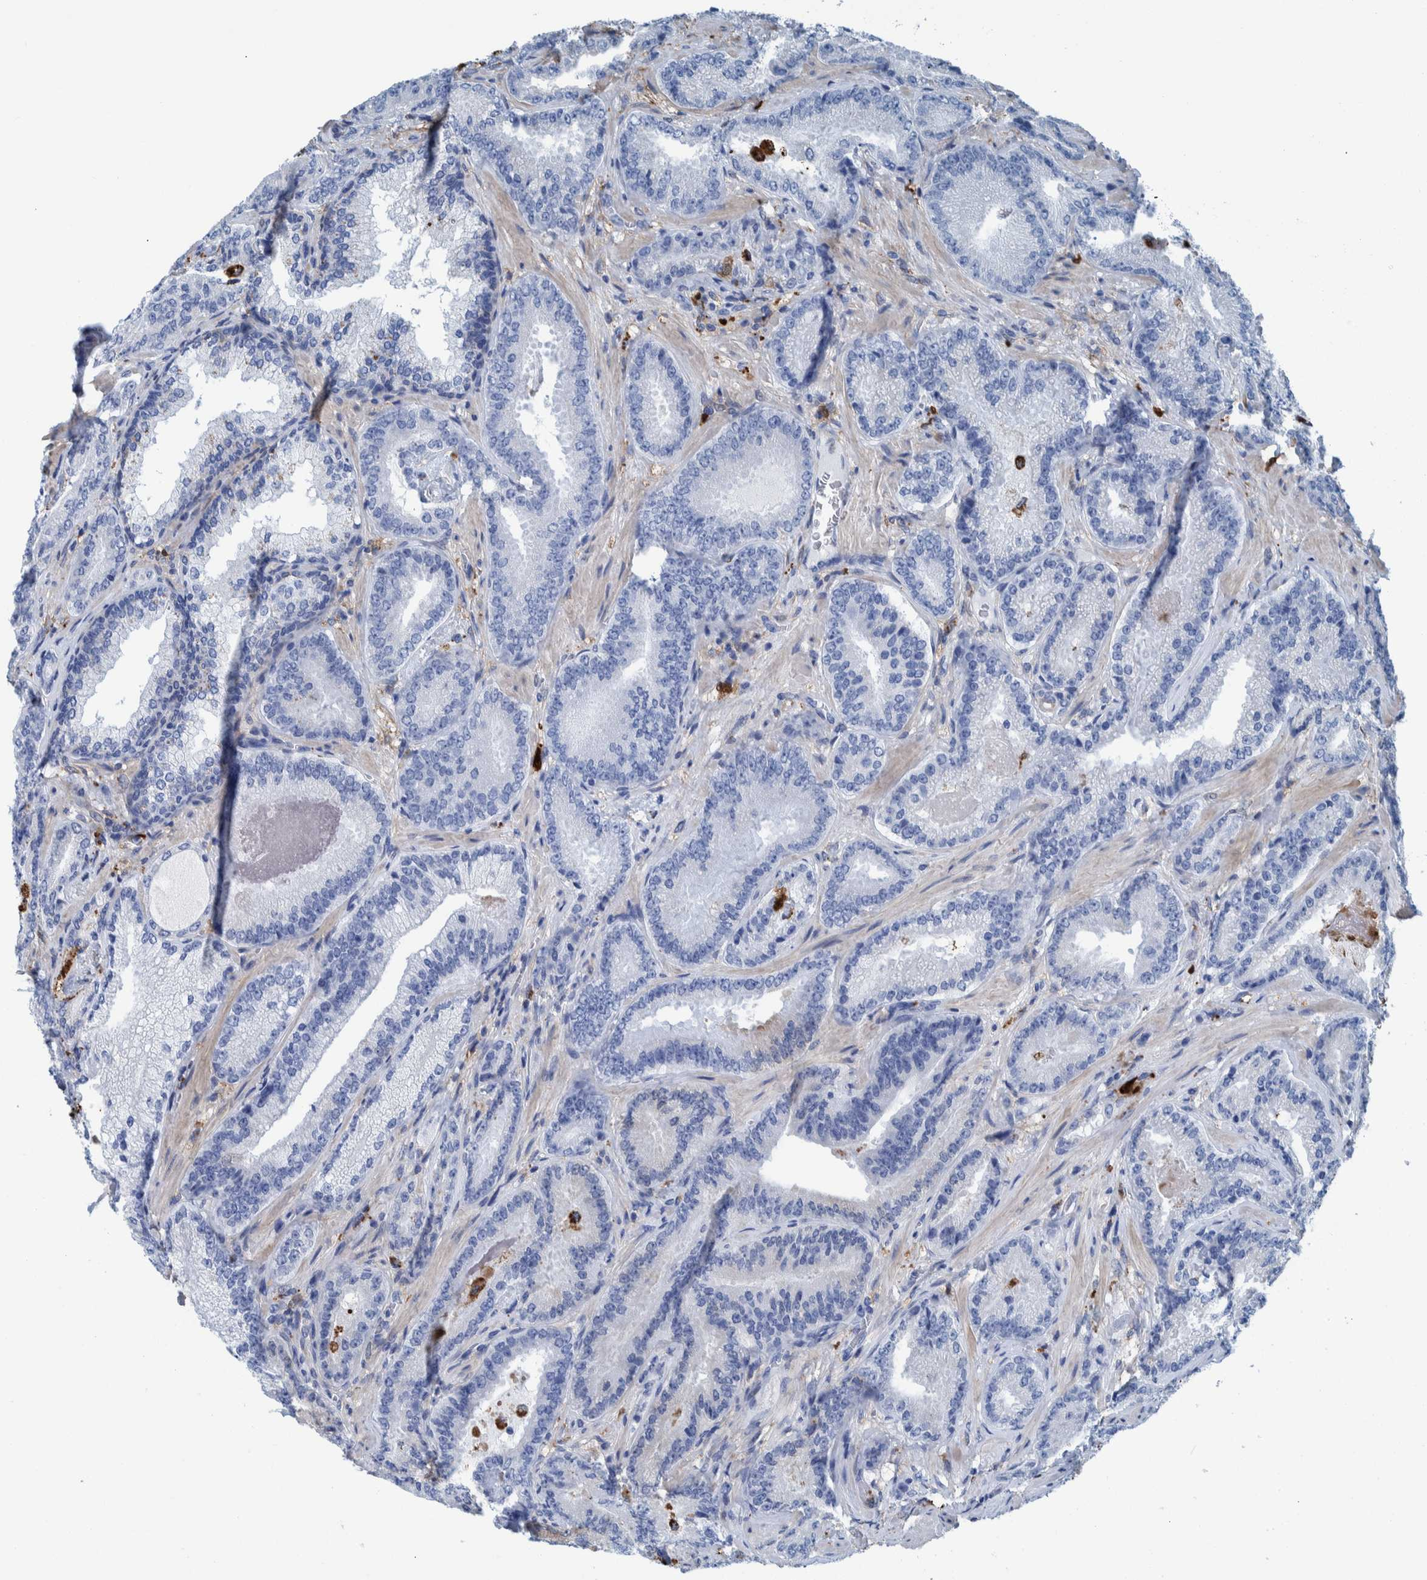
{"staining": {"intensity": "strong", "quantity": "<25%", "location": "cytoplasmic/membranous"}, "tissue": "prostate cancer", "cell_type": "Tumor cells", "image_type": "cancer", "snomed": [{"axis": "morphology", "description": "Adenocarcinoma, Low grade"}, {"axis": "topography", "description": "Prostate"}], "caption": "Low-grade adenocarcinoma (prostate) stained for a protein shows strong cytoplasmic/membranous positivity in tumor cells.", "gene": "IDO1", "patient": {"sex": "male", "age": 51}}